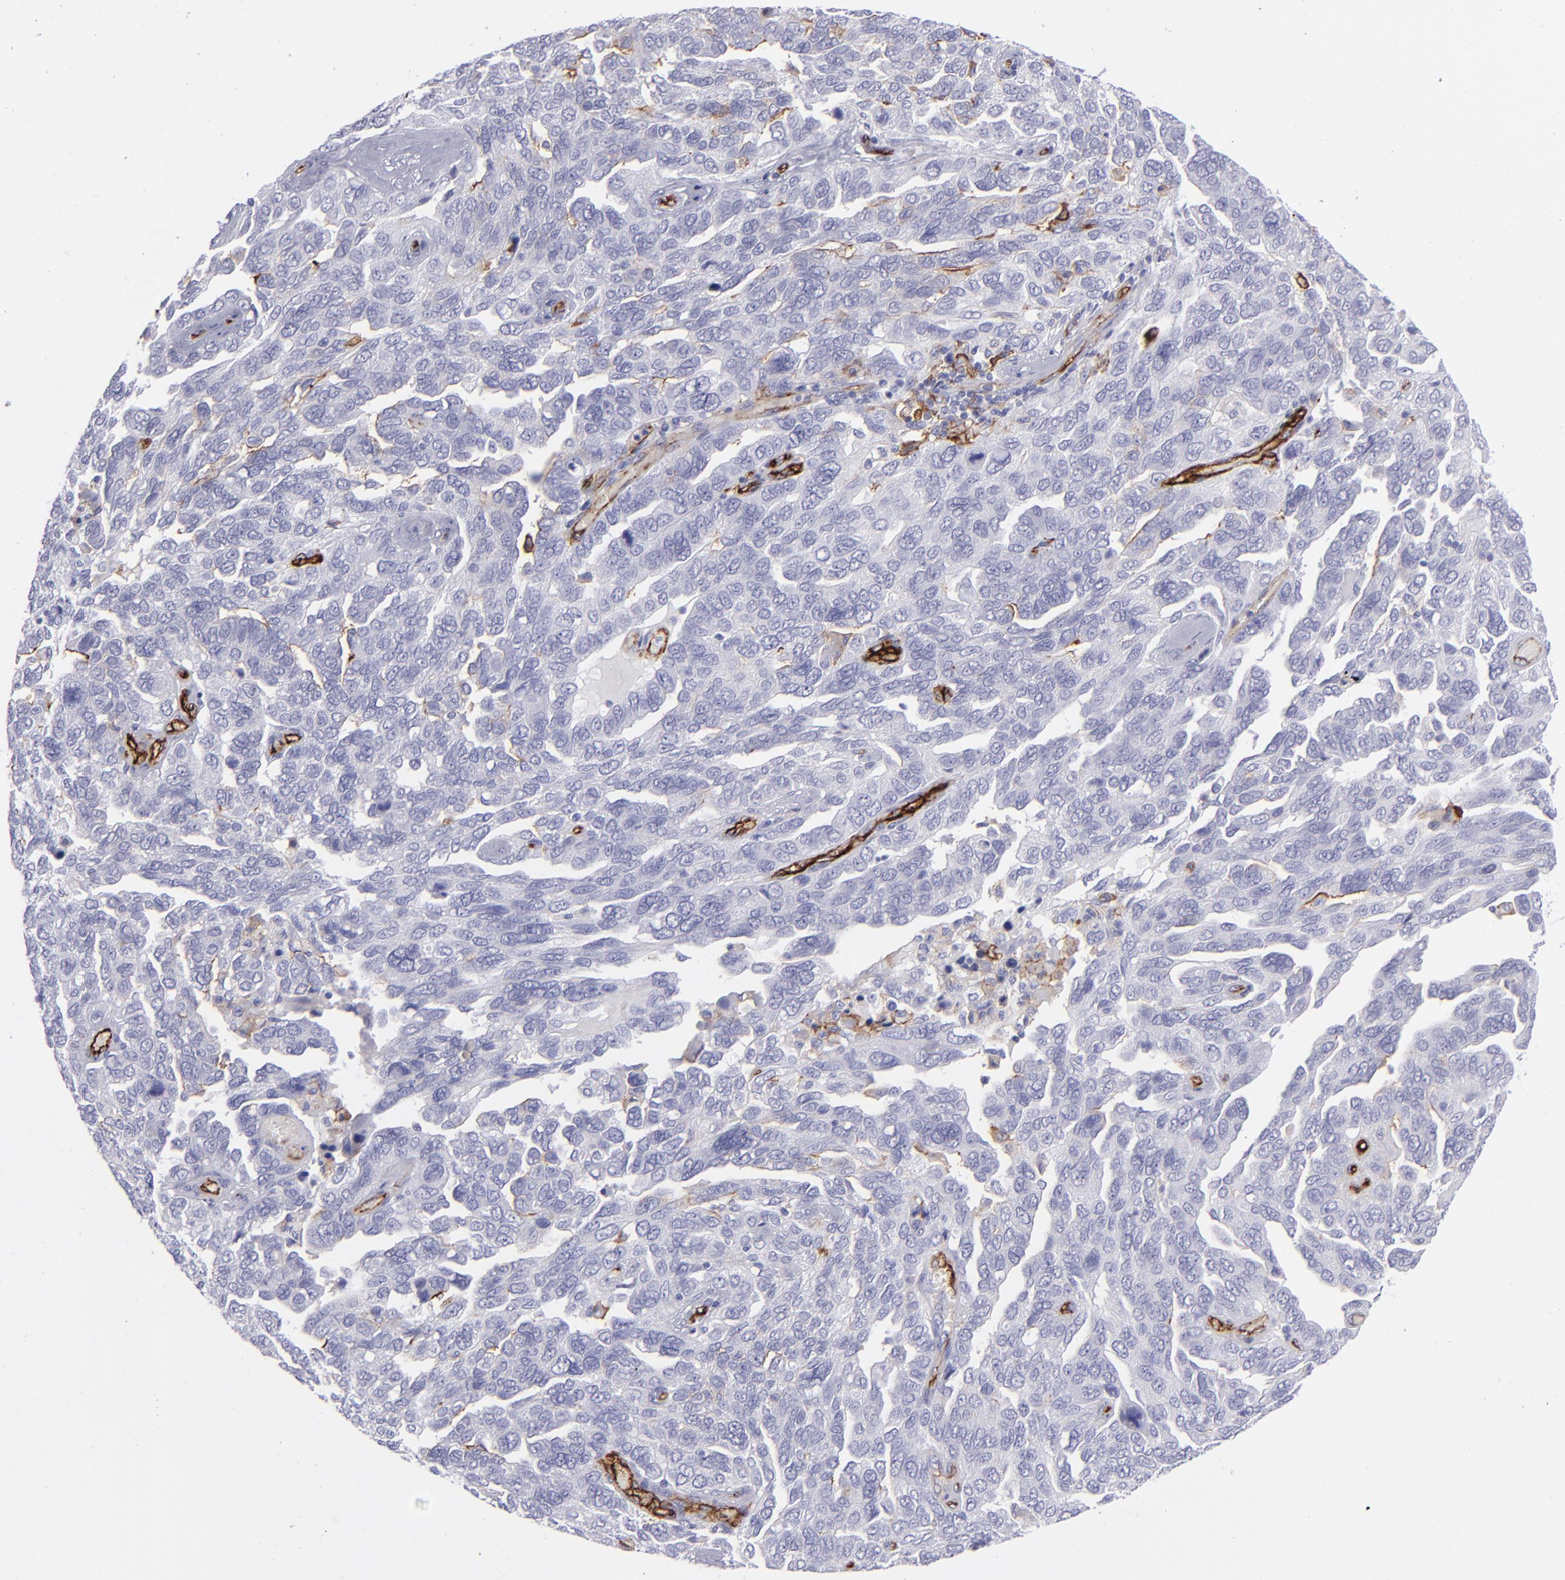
{"staining": {"intensity": "moderate", "quantity": "<25%", "location": "cytoplasmic/membranous"}, "tissue": "ovarian cancer", "cell_type": "Tumor cells", "image_type": "cancer", "snomed": [{"axis": "morphology", "description": "Cystadenocarcinoma, serous, NOS"}, {"axis": "topography", "description": "Ovary"}], "caption": "DAB (3,3'-diaminobenzidine) immunohistochemical staining of human ovarian cancer exhibits moderate cytoplasmic/membranous protein positivity in about <25% of tumor cells. (Brightfield microscopy of DAB IHC at high magnification).", "gene": "ACE", "patient": {"sex": "female", "age": 64}}